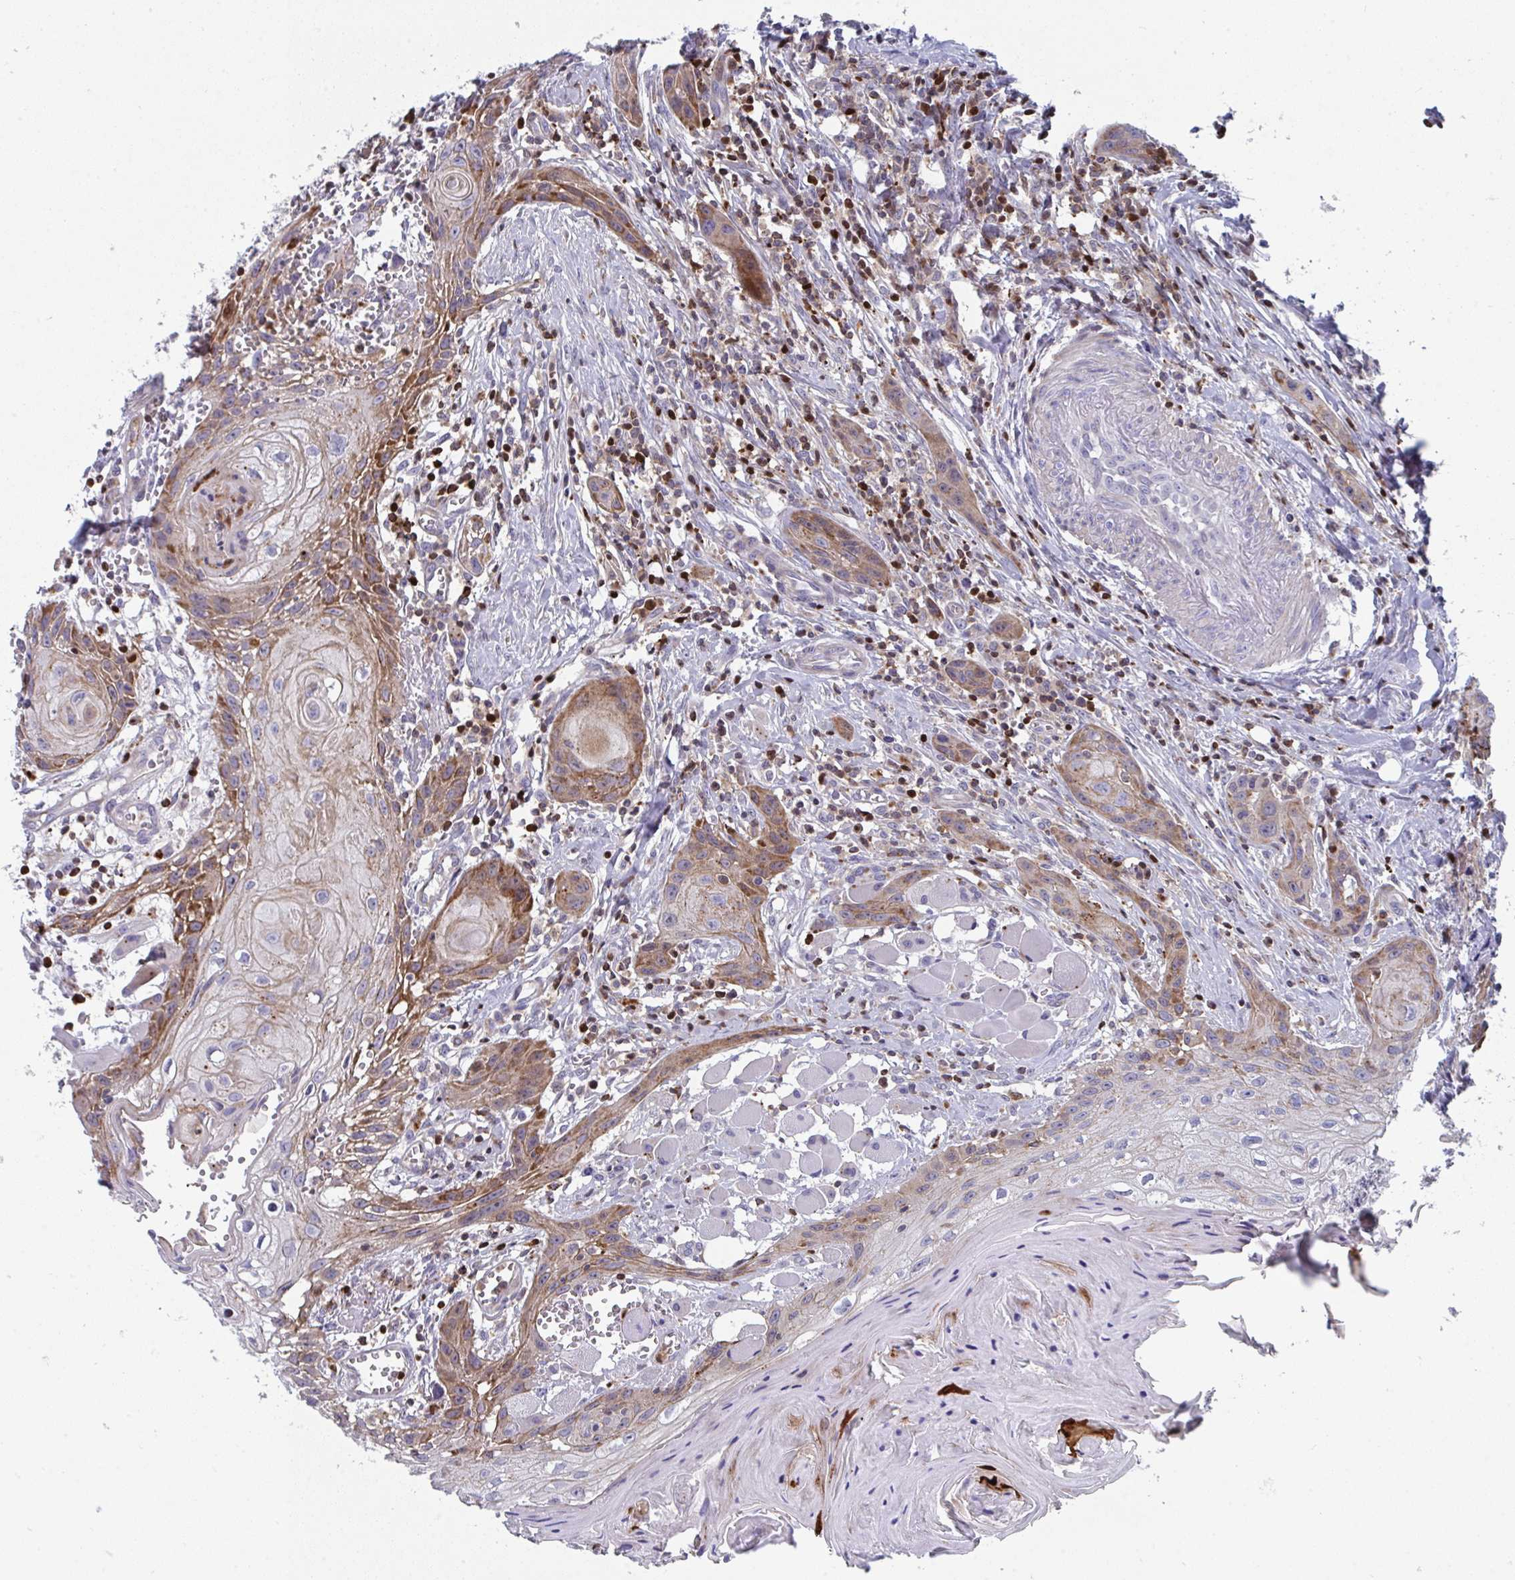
{"staining": {"intensity": "moderate", "quantity": "25%-75%", "location": "cytoplasmic/membranous"}, "tissue": "head and neck cancer", "cell_type": "Tumor cells", "image_type": "cancer", "snomed": [{"axis": "morphology", "description": "Squamous cell carcinoma, NOS"}, {"axis": "topography", "description": "Oral tissue"}, {"axis": "topography", "description": "Head-Neck"}], "caption": "Human head and neck squamous cell carcinoma stained with a brown dye demonstrates moderate cytoplasmic/membranous positive expression in approximately 25%-75% of tumor cells.", "gene": "AOC2", "patient": {"sex": "male", "age": 58}}